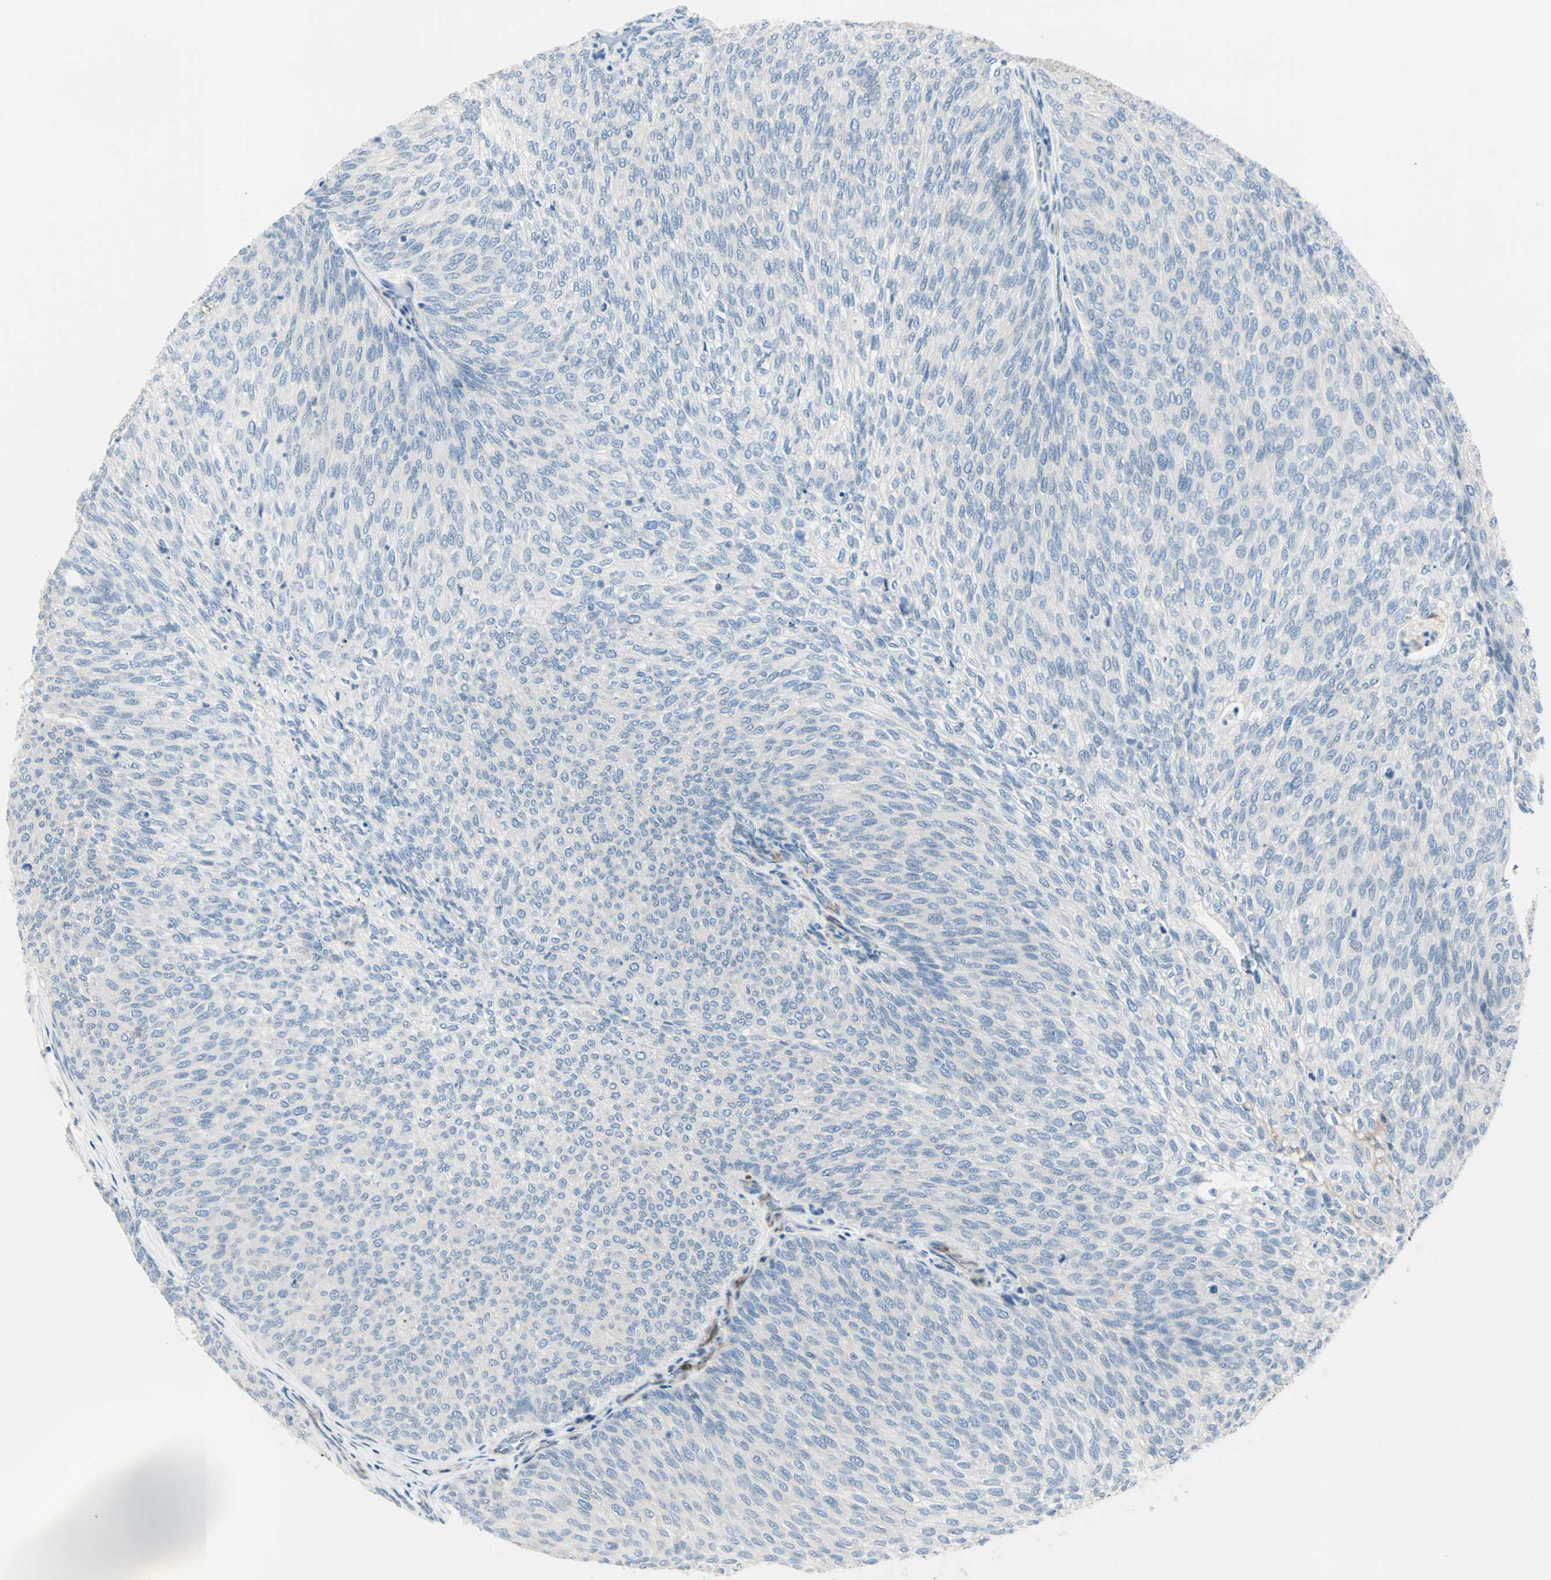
{"staining": {"intensity": "negative", "quantity": "none", "location": "none"}, "tissue": "urothelial cancer", "cell_type": "Tumor cells", "image_type": "cancer", "snomed": [{"axis": "morphology", "description": "Urothelial carcinoma, Low grade"}, {"axis": "topography", "description": "Urinary bladder"}], "caption": "Urothelial cancer stained for a protein using IHC displays no positivity tumor cells.", "gene": "NEFH", "patient": {"sex": "female", "age": 79}}